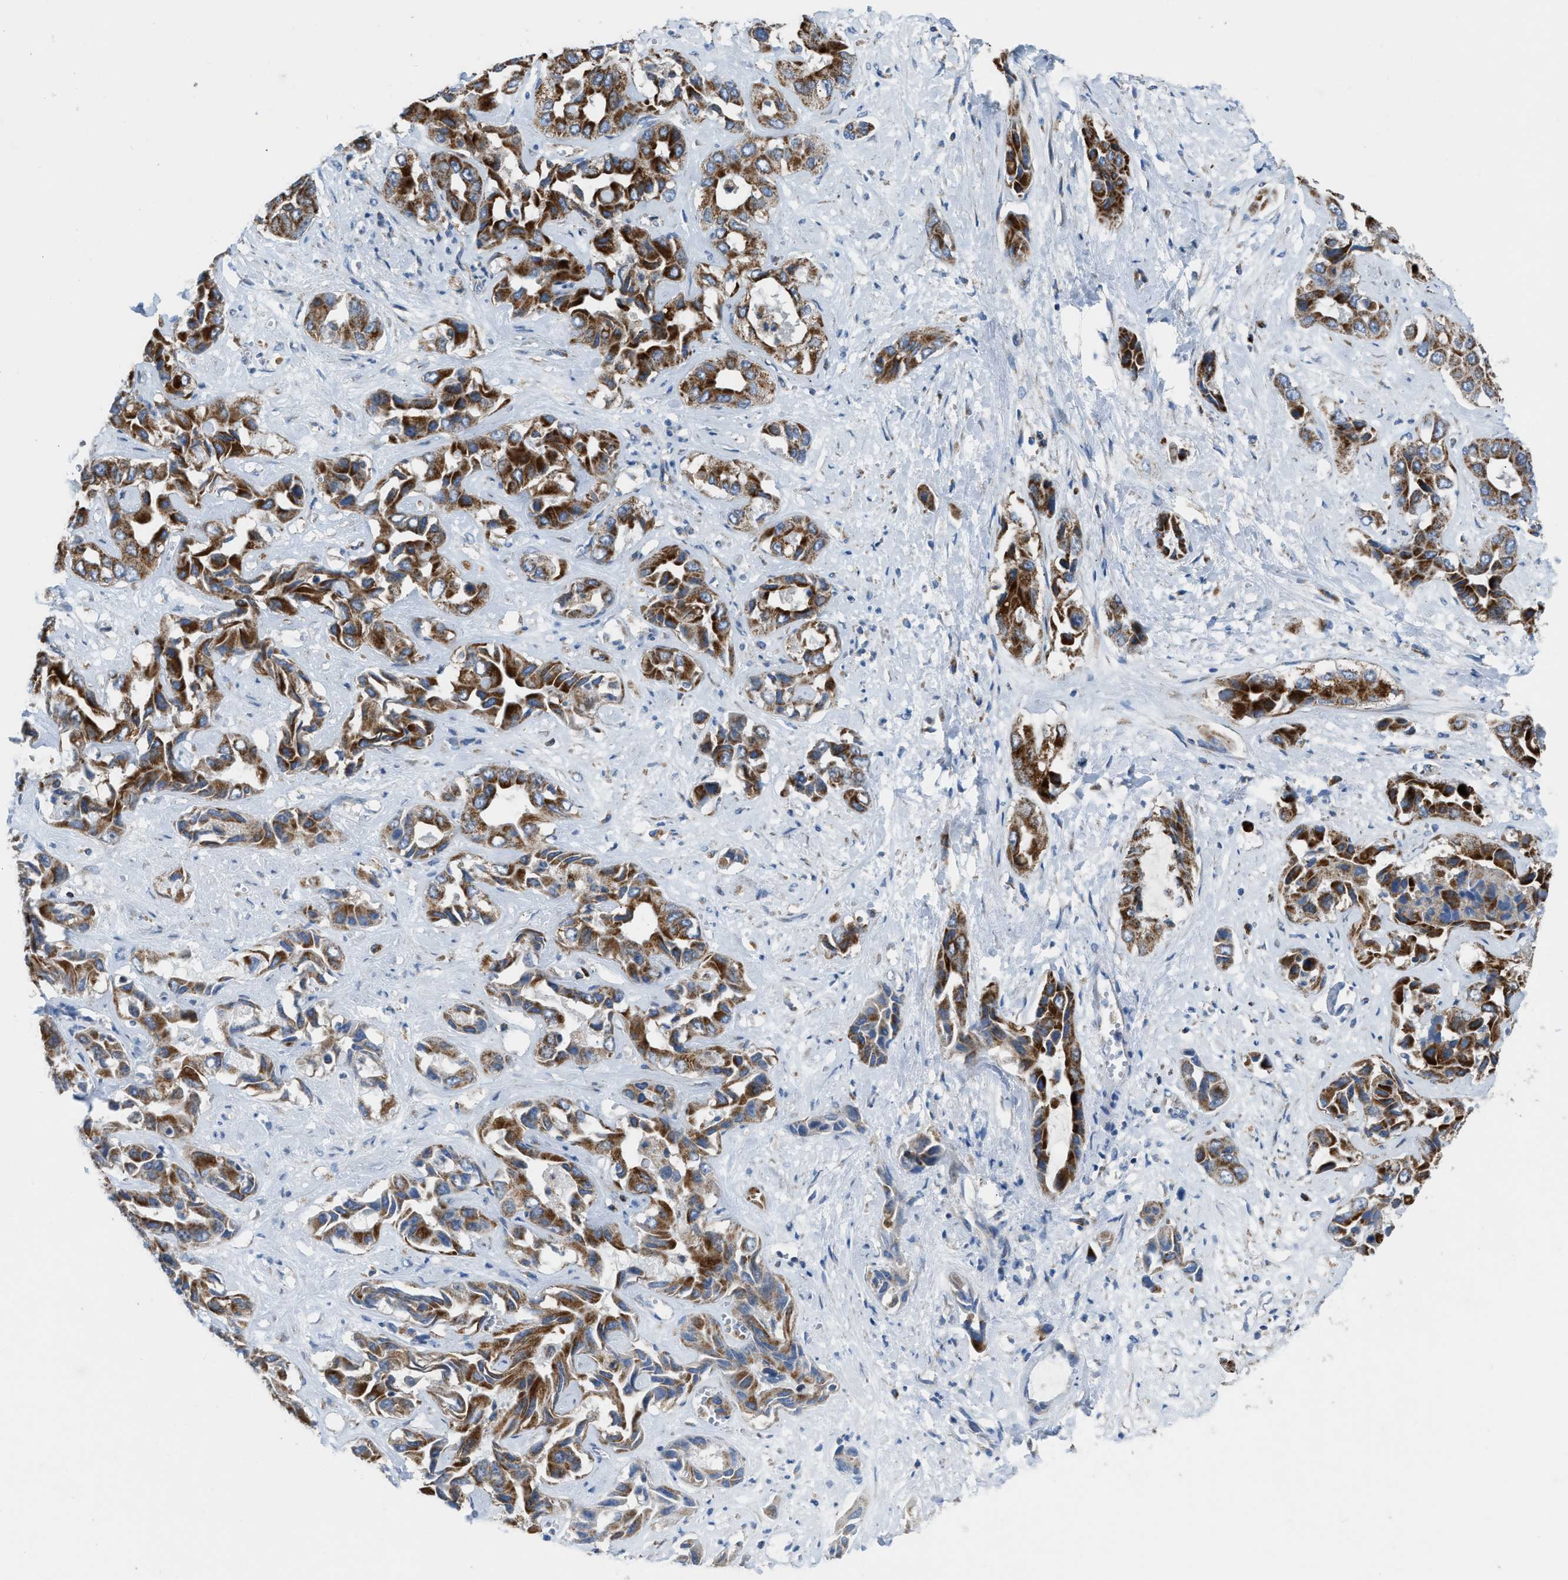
{"staining": {"intensity": "strong", "quantity": "25%-75%", "location": "cytoplasmic/membranous"}, "tissue": "liver cancer", "cell_type": "Tumor cells", "image_type": "cancer", "snomed": [{"axis": "morphology", "description": "Cholangiocarcinoma"}, {"axis": "topography", "description": "Liver"}], "caption": "Brown immunohistochemical staining in human liver cancer demonstrates strong cytoplasmic/membranous staining in approximately 25%-75% of tumor cells.", "gene": "ETFB", "patient": {"sex": "female", "age": 52}}